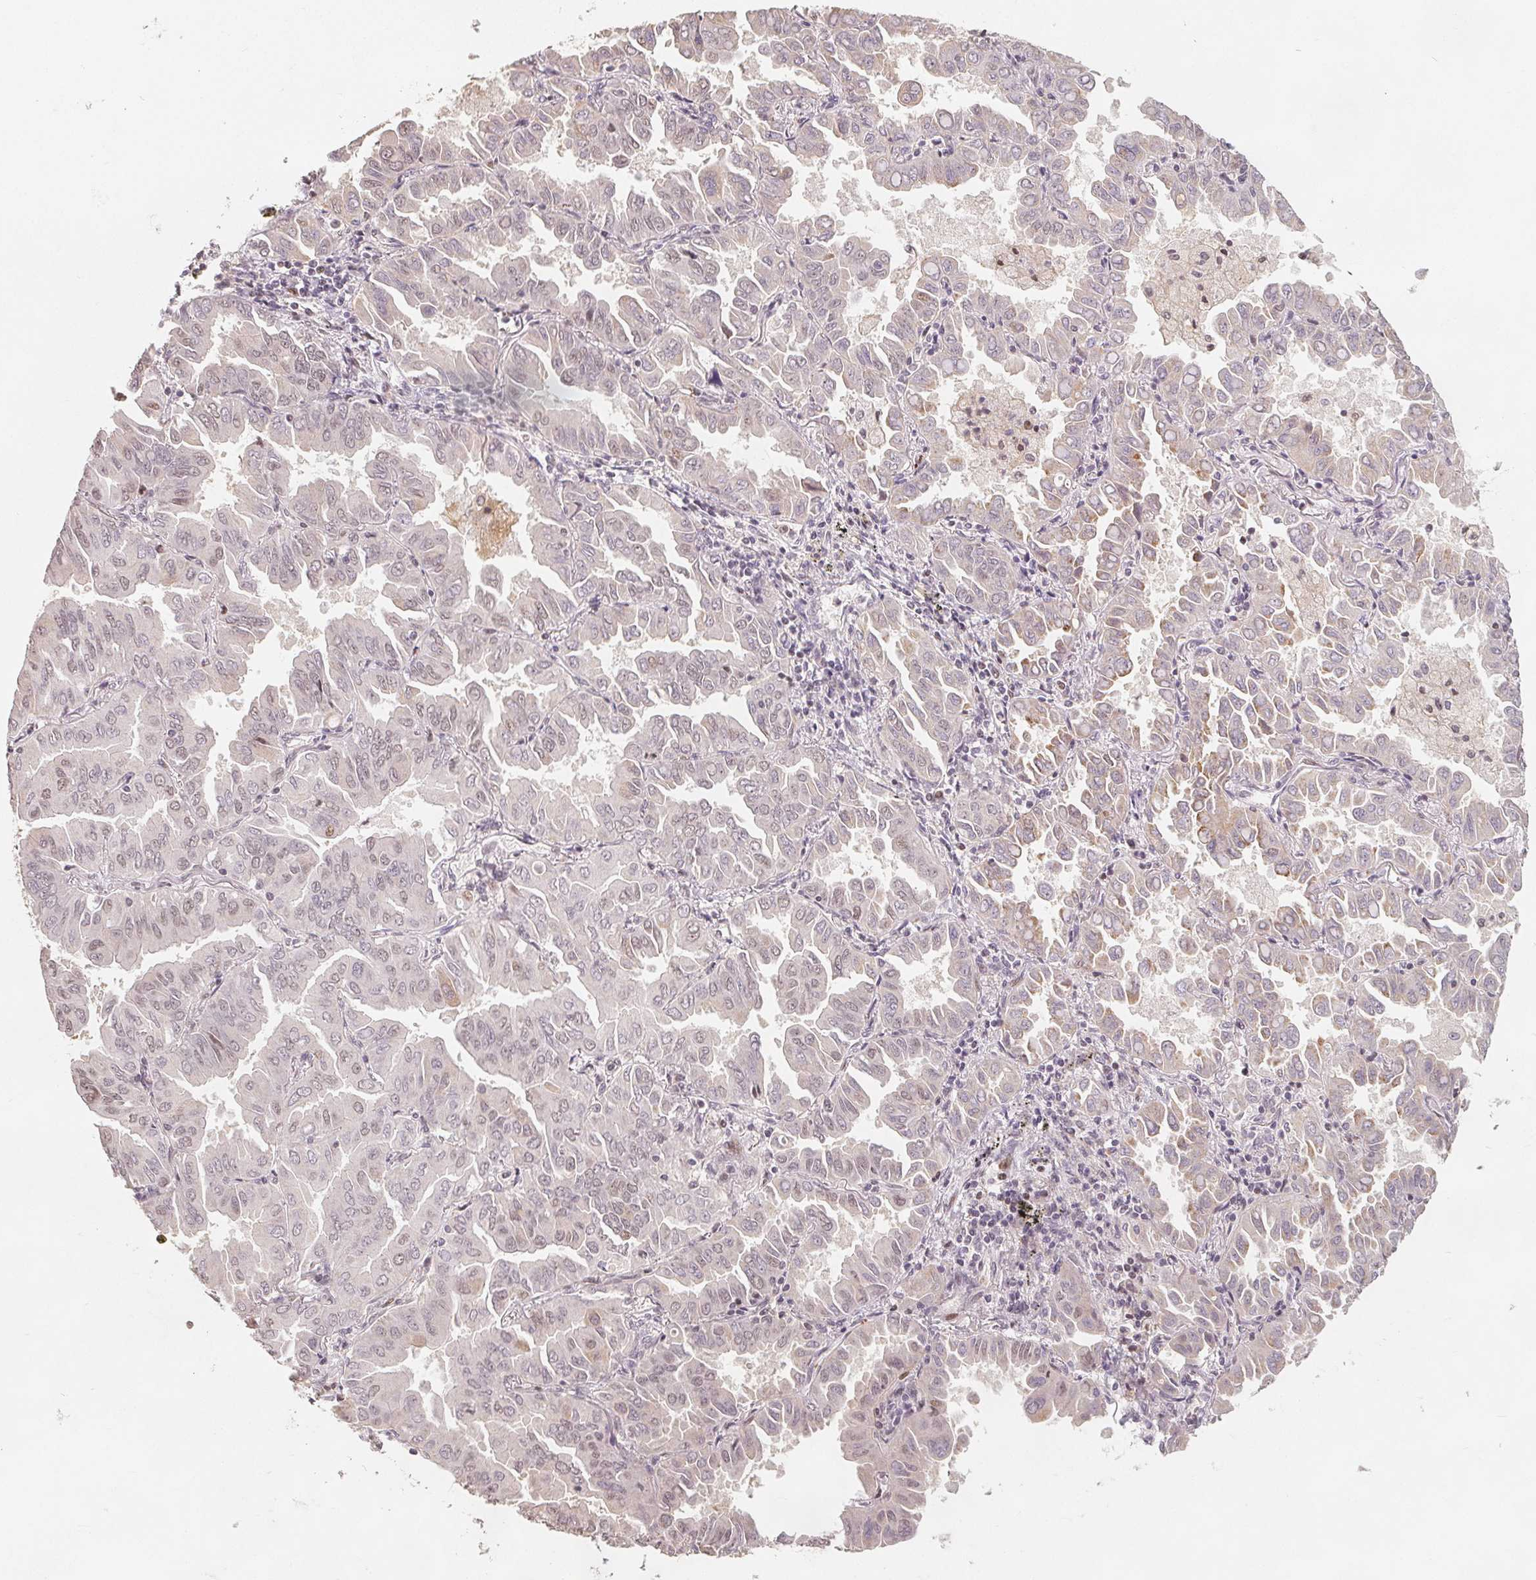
{"staining": {"intensity": "negative", "quantity": "none", "location": "none"}, "tissue": "lung cancer", "cell_type": "Tumor cells", "image_type": "cancer", "snomed": [{"axis": "morphology", "description": "Adenocarcinoma, NOS"}, {"axis": "topography", "description": "Lung"}], "caption": "A high-resolution photomicrograph shows immunohistochemistry (IHC) staining of lung cancer (adenocarcinoma), which reveals no significant staining in tumor cells.", "gene": "CCDC138", "patient": {"sex": "male", "age": 64}}